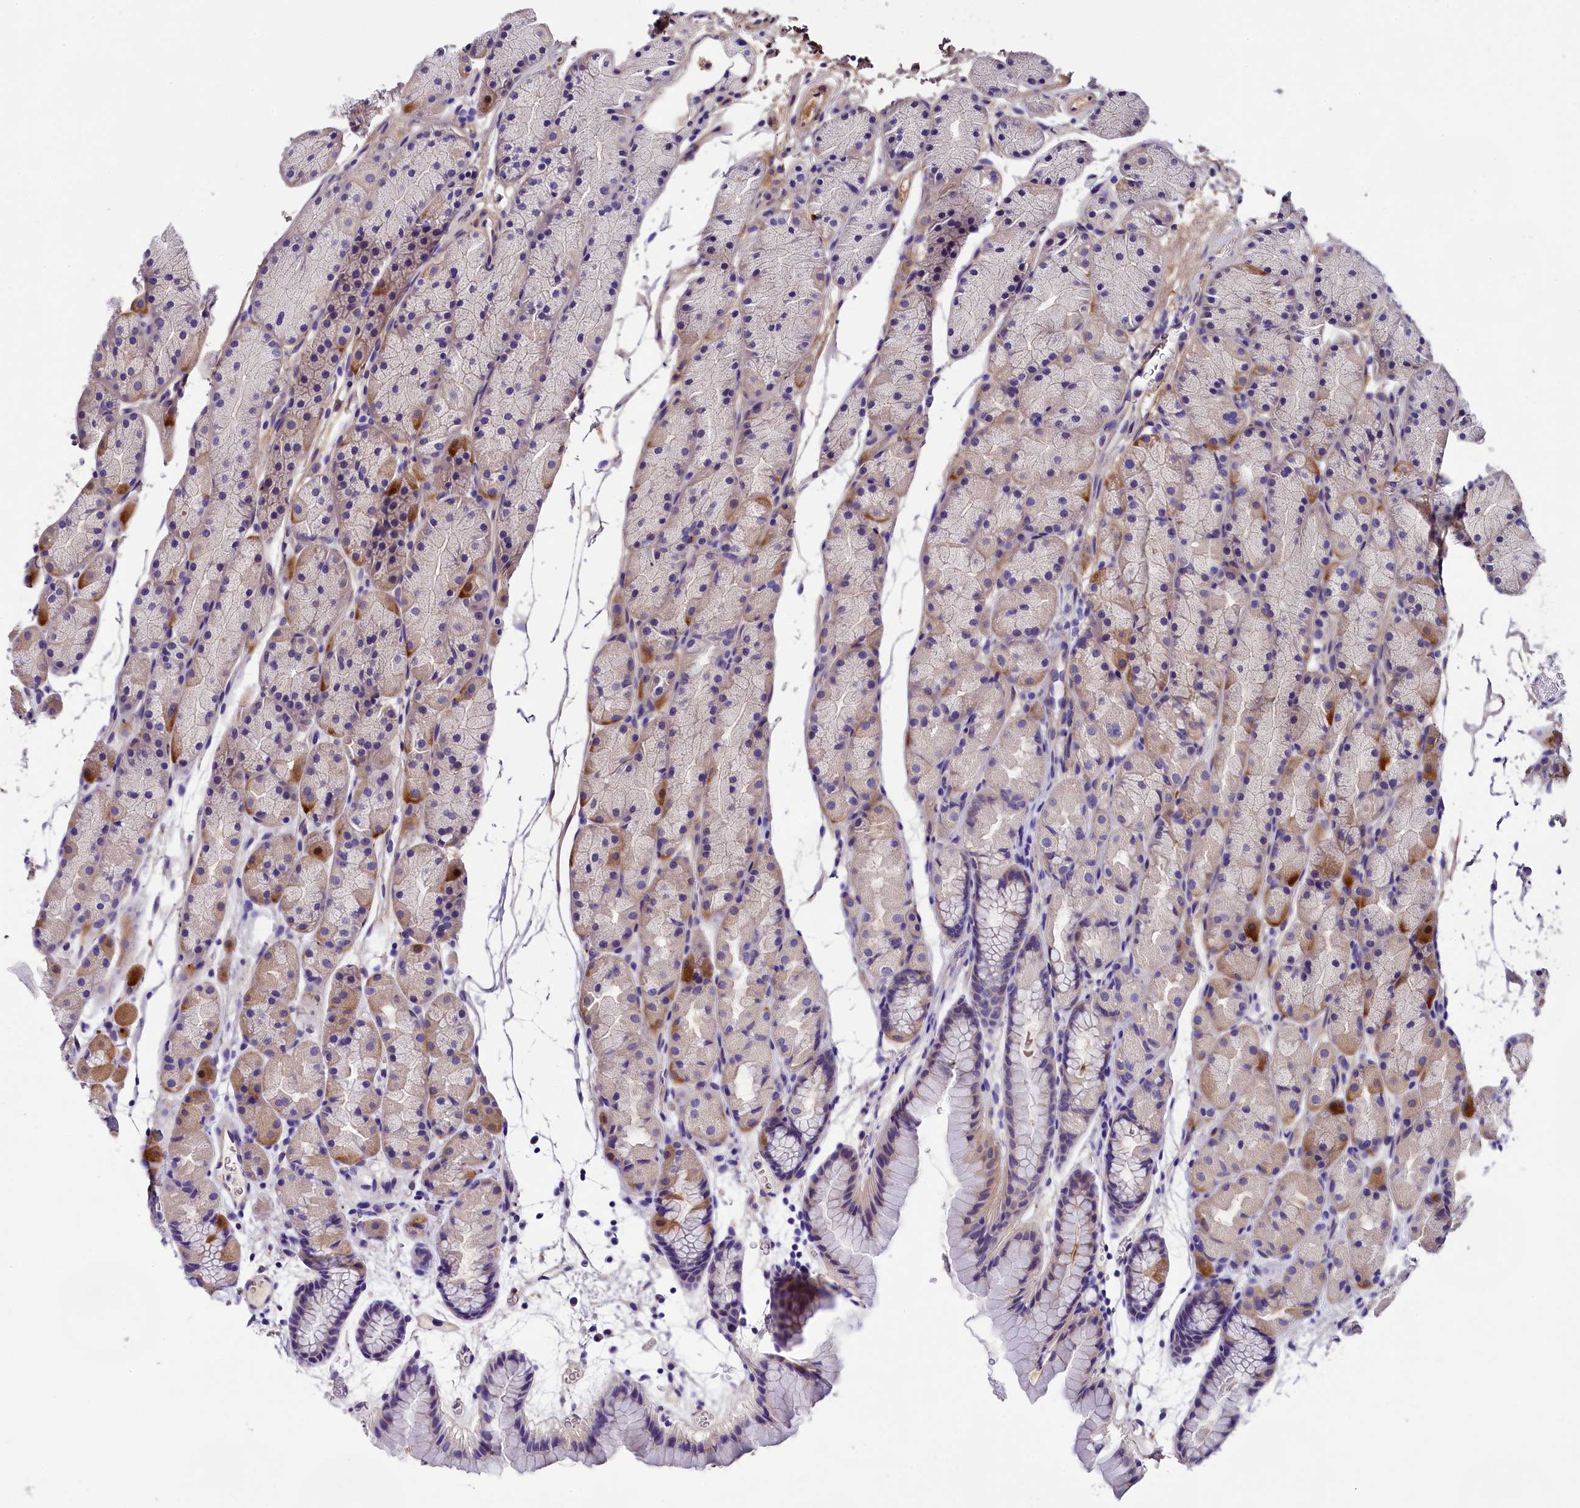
{"staining": {"intensity": "moderate", "quantity": "<25%", "location": "cytoplasmic/membranous"}, "tissue": "stomach", "cell_type": "Glandular cells", "image_type": "normal", "snomed": [{"axis": "morphology", "description": "Normal tissue, NOS"}, {"axis": "topography", "description": "Stomach, upper"}, {"axis": "topography", "description": "Stomach"}], "caption": "Immunohistochemistry micrograph of normal stomach stained for a protein (brown), which shows low levels of moderate cytoplasmic/membranous expression in about <25% of glandular cells.", "gene": "SOD3", "patient": {"sex": "male", "age": 47}}